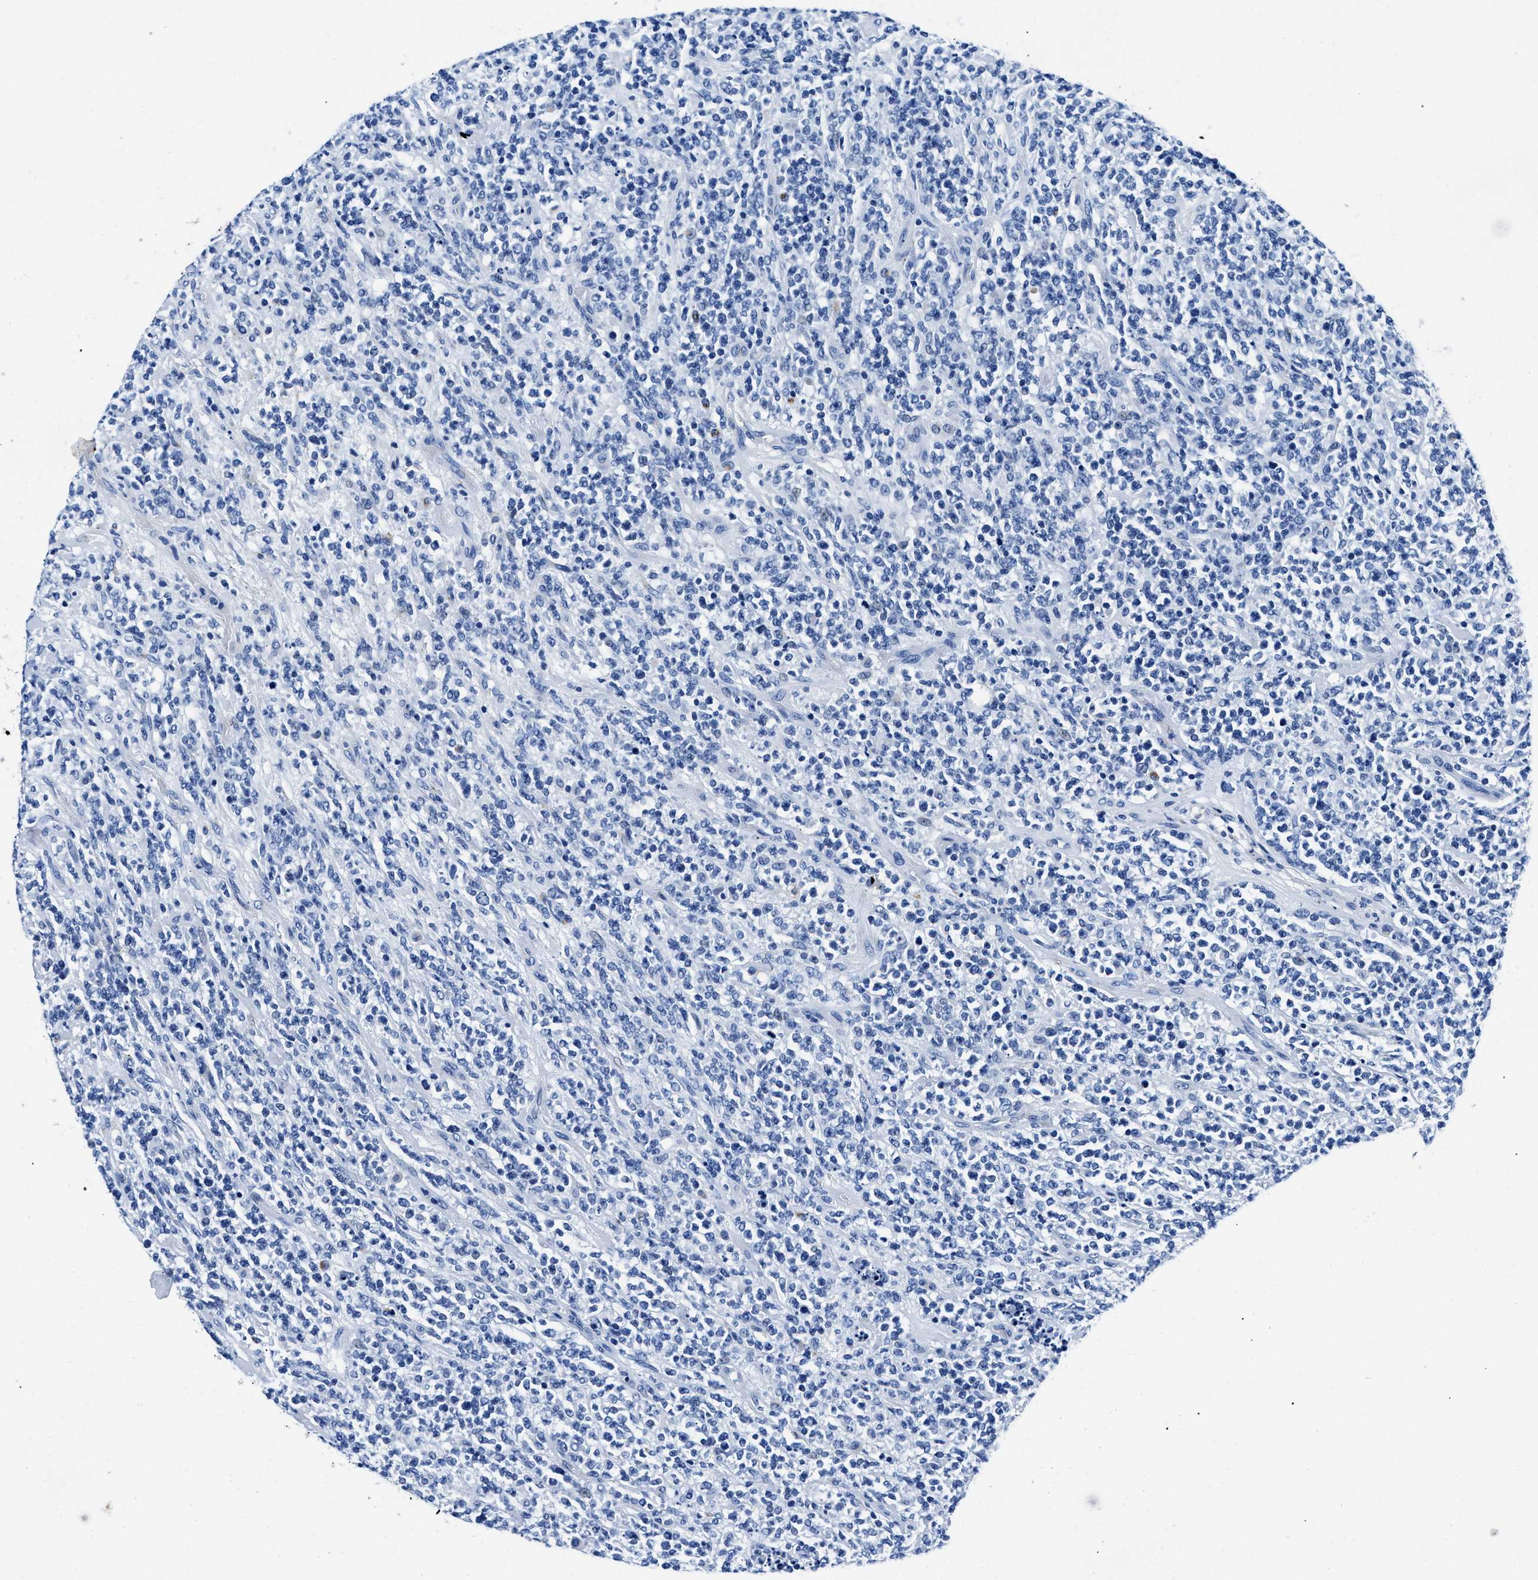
{"staining": {"intensity": "negative", "quantity": "none", "location": "none"}, "tissue": "lymphoma", "cell_type": "Tumor cells", "image_type": "cancer", "snomed": [{"axis": "morphology", "description": "Malignant lymphoma, non-Hodgkin's type, High grade"}, {"axis": "topography", "description": "Soft tissue"}], "caption": "IHC of lymphoma demonstrates no expression in tumor cells. (Brightfield microscopy of DAB (3,3'-diaminobenzidine) IHC at high magnification).", "gene": "OR14K1", "patient": {"sex": "male", "age": 18}}